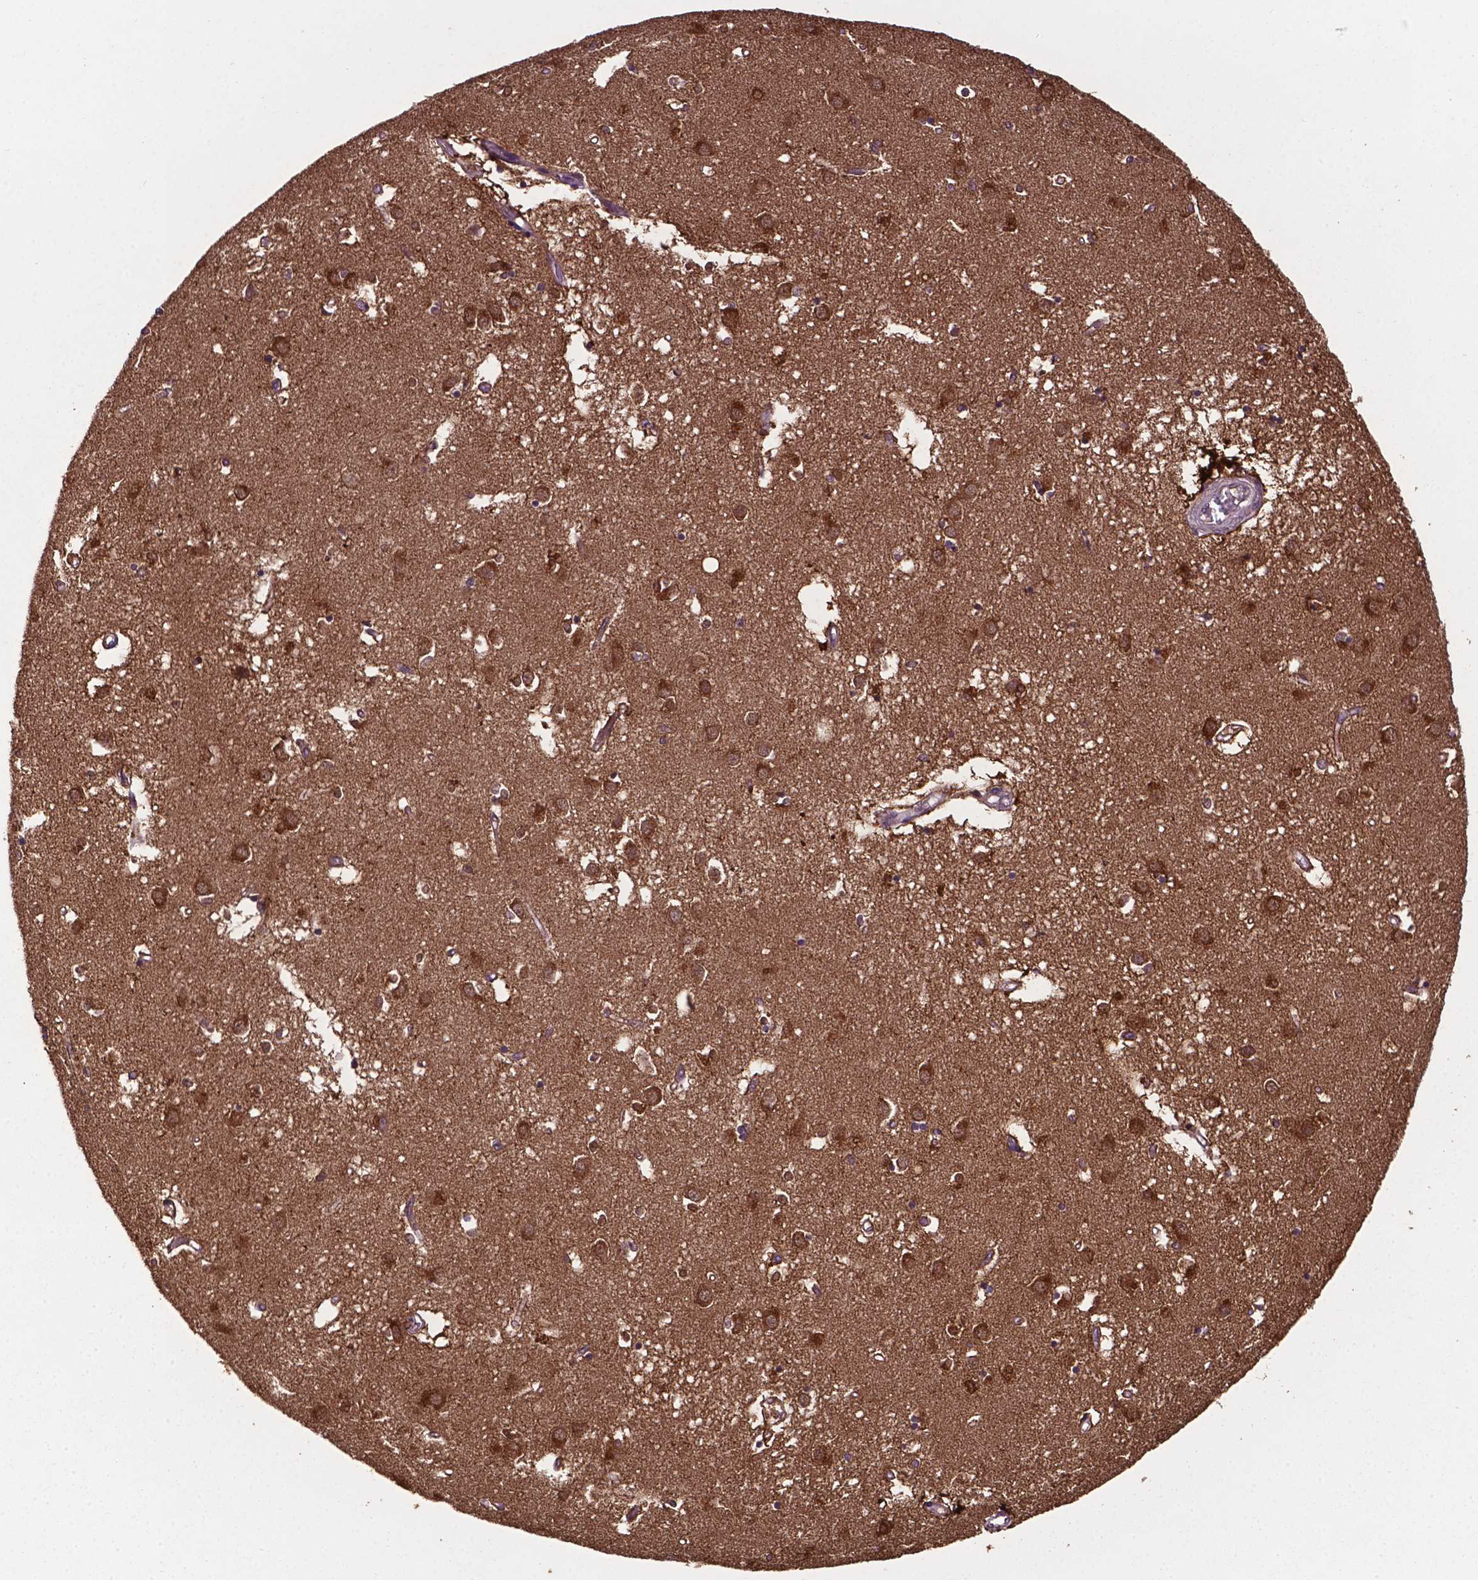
{"staining": {"intensity": "moderate", "quantity": "25%-75%", "location": "cytoplasmic/membranous"}, "tissue": "caudate", "cell_type": "Glial cells", "image_type": "normal", "snomed": [{"axis": "morphology", "description": "Normal tissue, NOS"}, {"axis": "topography", "description": "Lateral ventricle wall"}], "caption": "Brown immunohistochemical staining in unremarkable human caudate displays moderate cytoplasmic/membranous positivity in approximately 25%-75% of glial cells.", "gene": "SMAD3", "patient": {"sex": "male", "age": 54}}